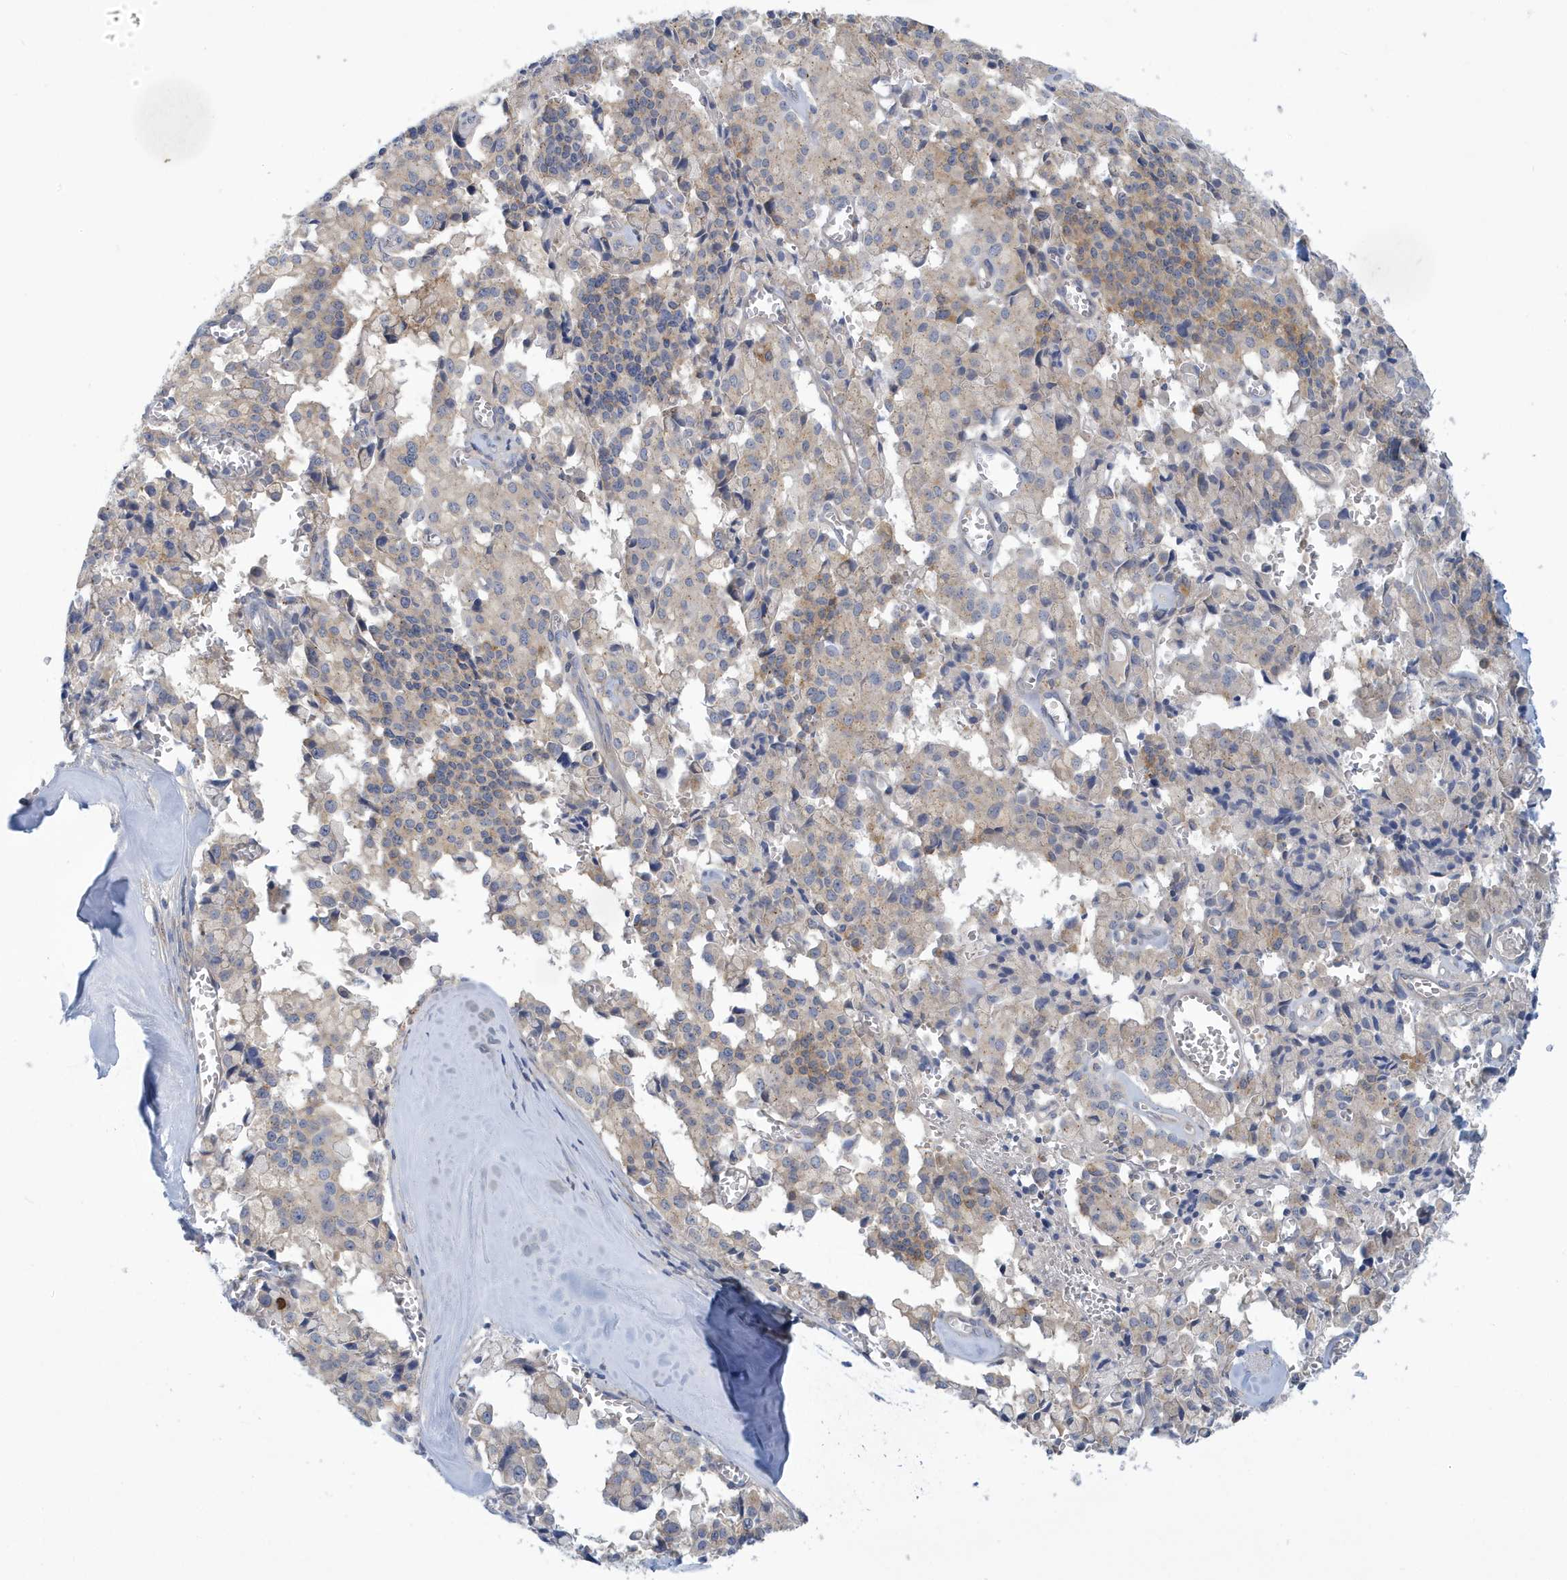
{"staining": {"intensity": "negative", "quantity": "none", "location": "none"}, "tissue": "pancreatic cancer", "cell_type": "Tumor cells", "image_type": "cancer", "snomed": [{"axis": "morphology", "description": "Adenocarcinoma, NOS"}, {"axis": "topography", "description": "Pancreas"}], "caption": "An image of human pancreatic cancer is negative for staining in tumor cells. (Brightfield microscopy of DAB (3,3'-diaminobenzidine) immunohistochemistry (IHC) at high magnification).", "gene": "VTA1", "patient": {"sex": "male", "age": 65}}